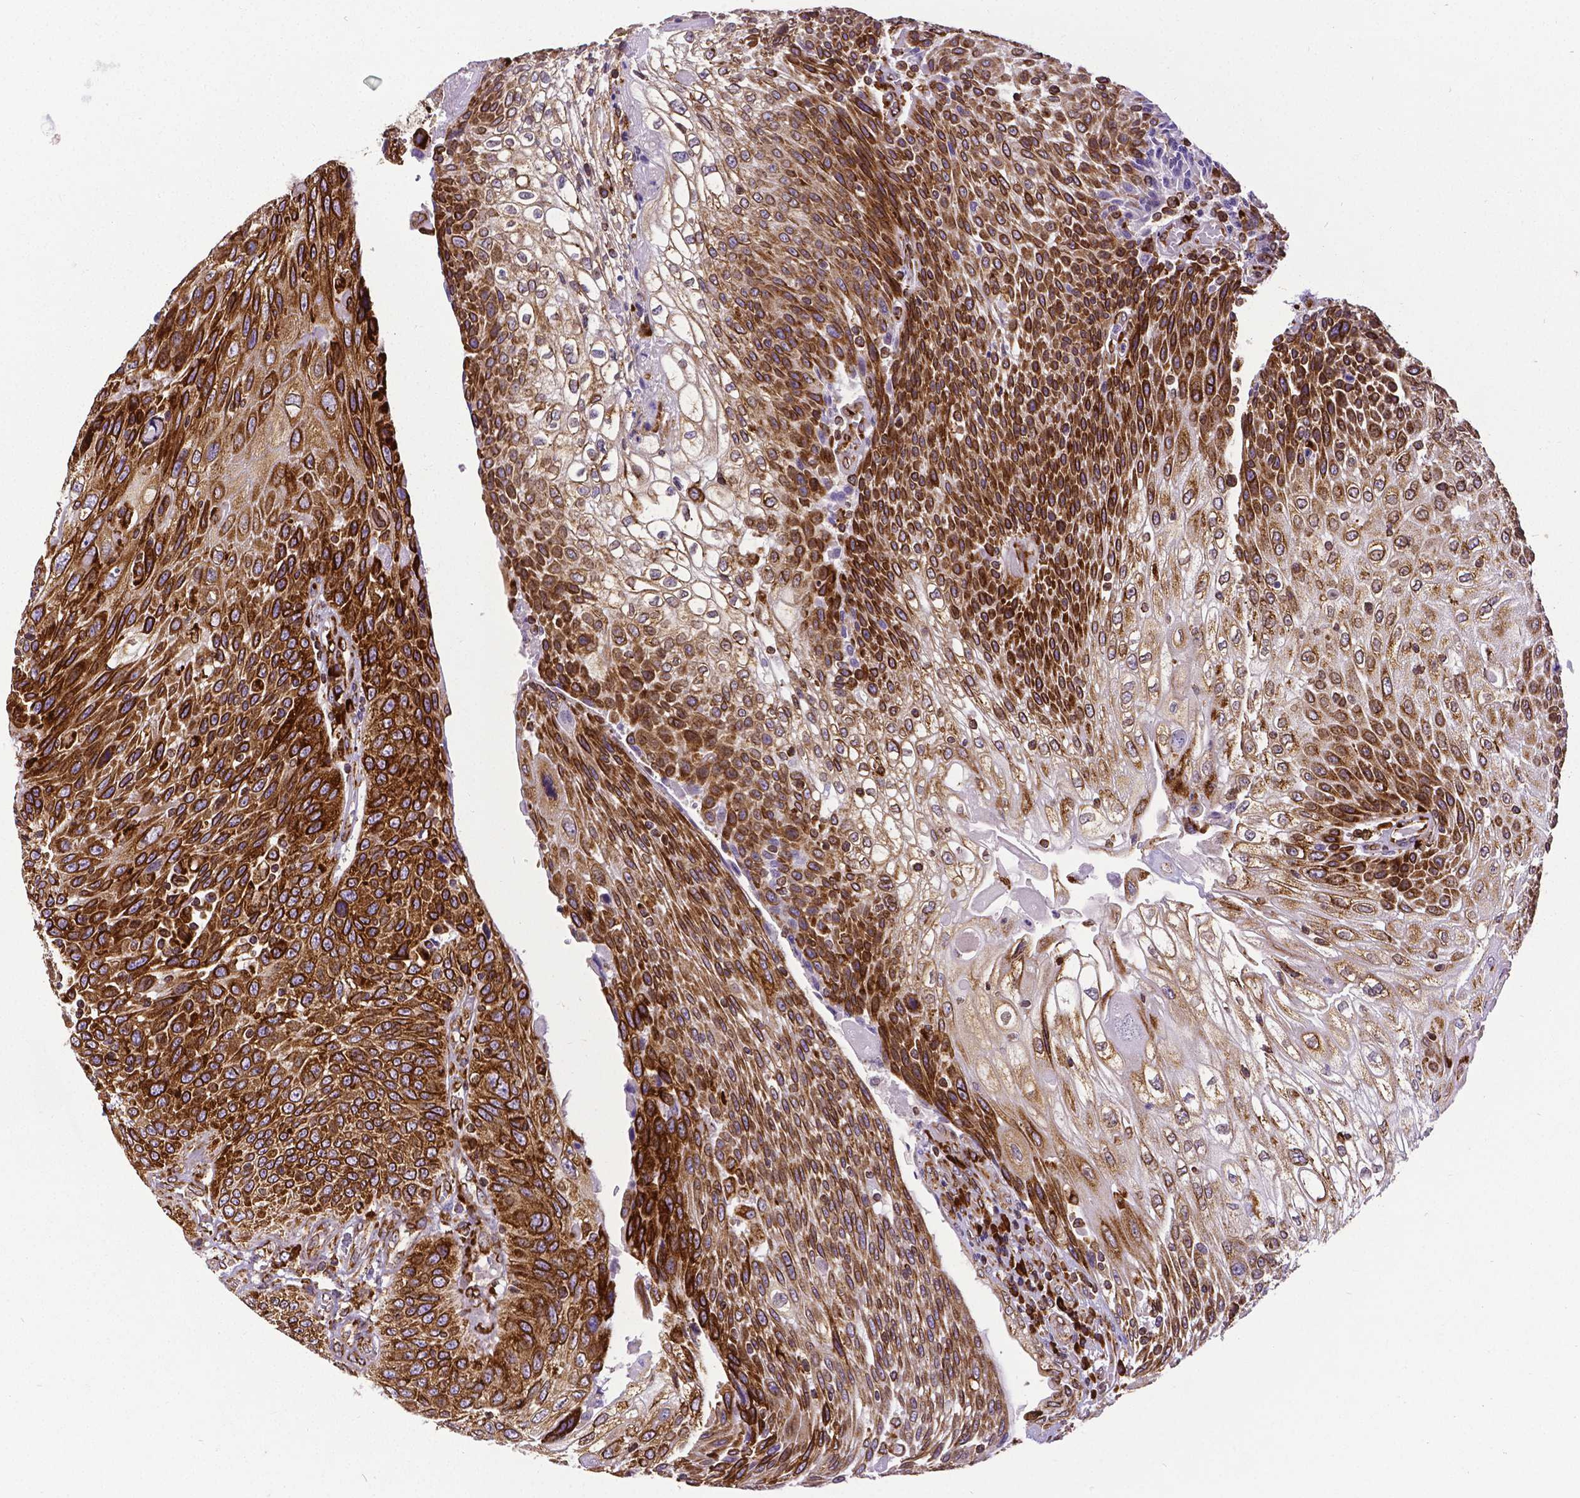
{"staining": {"intensity": "strong", "quantity": ">75%", "location": "cytoplasmic/membranous"}, "tissue": "urothelial cancer", "cell_type": "Tumor cells", "image_type": "cancer", "snomed": [{"axis": "morphology", "description": "Urothelial carcinoma, High grade"}, {"axis": "topography", "description": "Urinary bladder"}], "caption": "This image shows immunohistochemistry (IHC) staining of human urothelial cancer, with high strong cytoplasmic/membranous staining in about >75% of tumor cells.", "gene": "MTDH", "patient": {"sex": "female", "age": 70}}